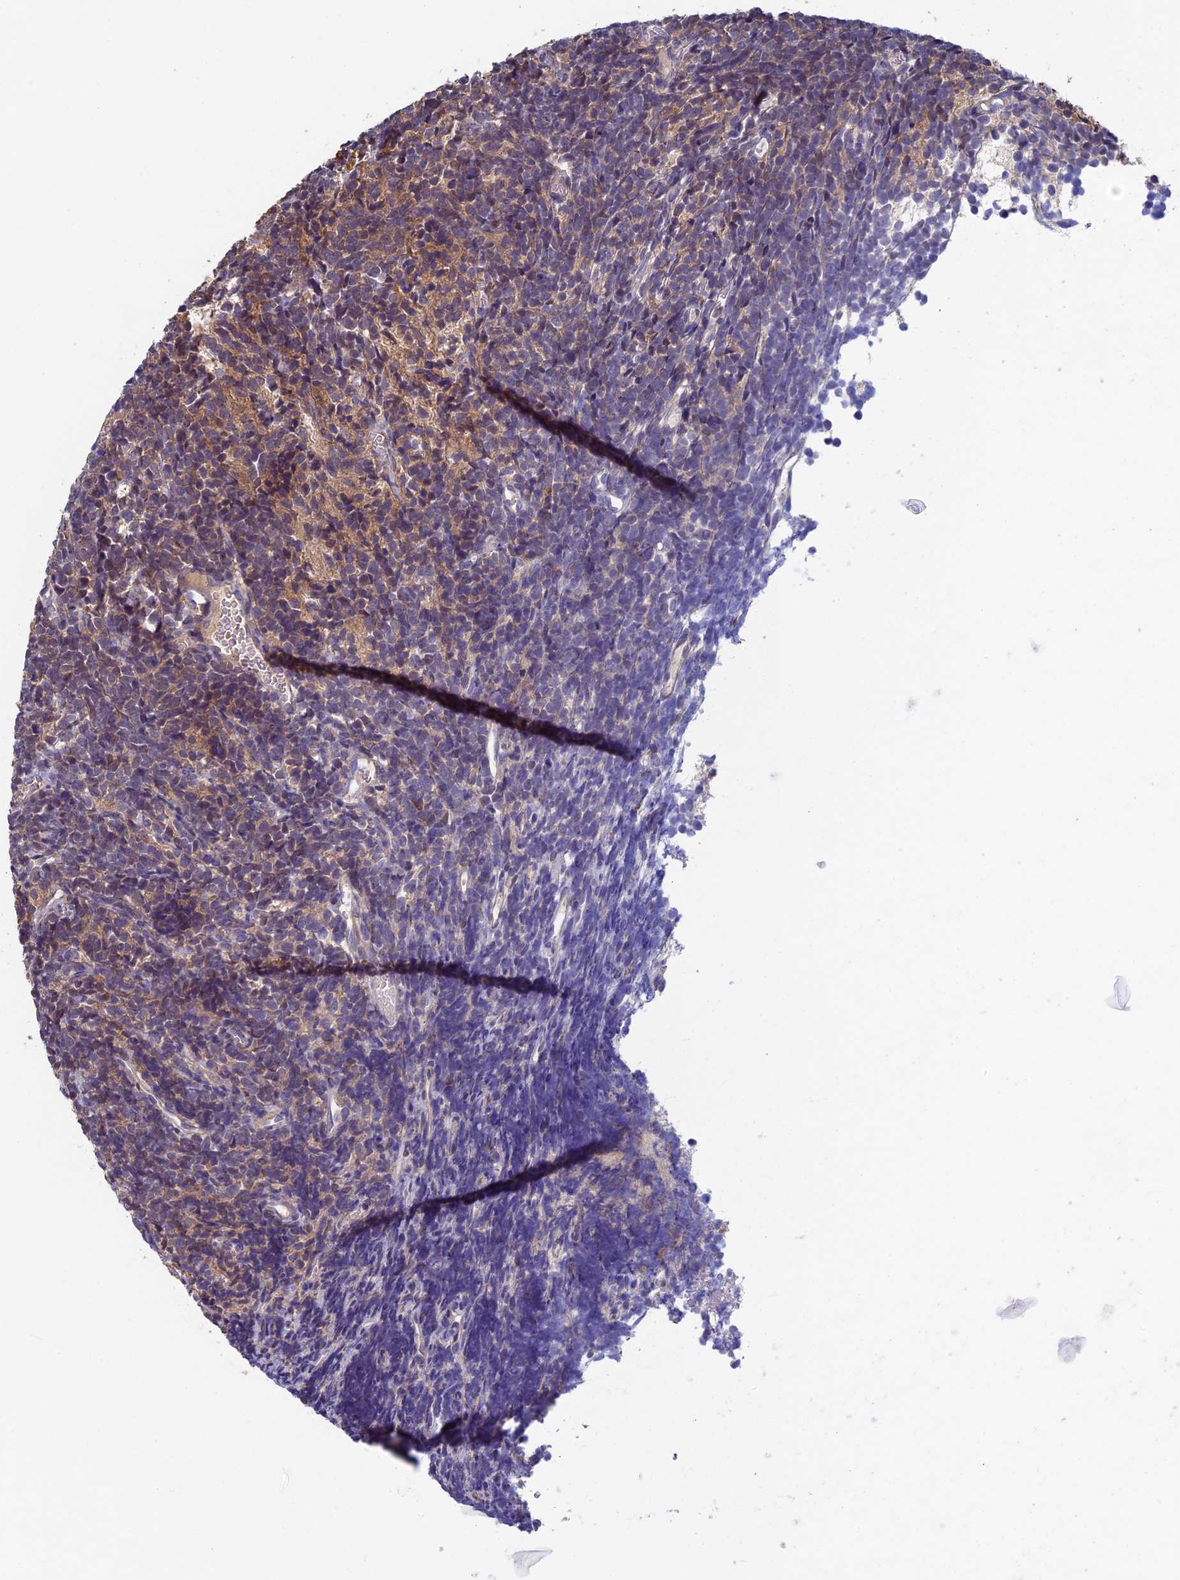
{"staining": {"intensity": "moderate", "quantity": "25%-75%", "location": "cytoplasmic/membranous"}, "tissue": "glioma", "cell_type": "Tumor cells", "image_type": "cancer", "snomed": [{"axis": "morphology", "description": "Glioma, malignant, Low grade"}, {"axis": "topography", "description": "Brain"}], "caption": "High-power microscopy captured an immunohistochemistry (IHC) image of glioma, revealing moderate cytoplasmic/membranous expression in approximately 25%-75% of tumor cells.", "gene": "LCMT1", "patient": {"sex": "female", "age": 1}}